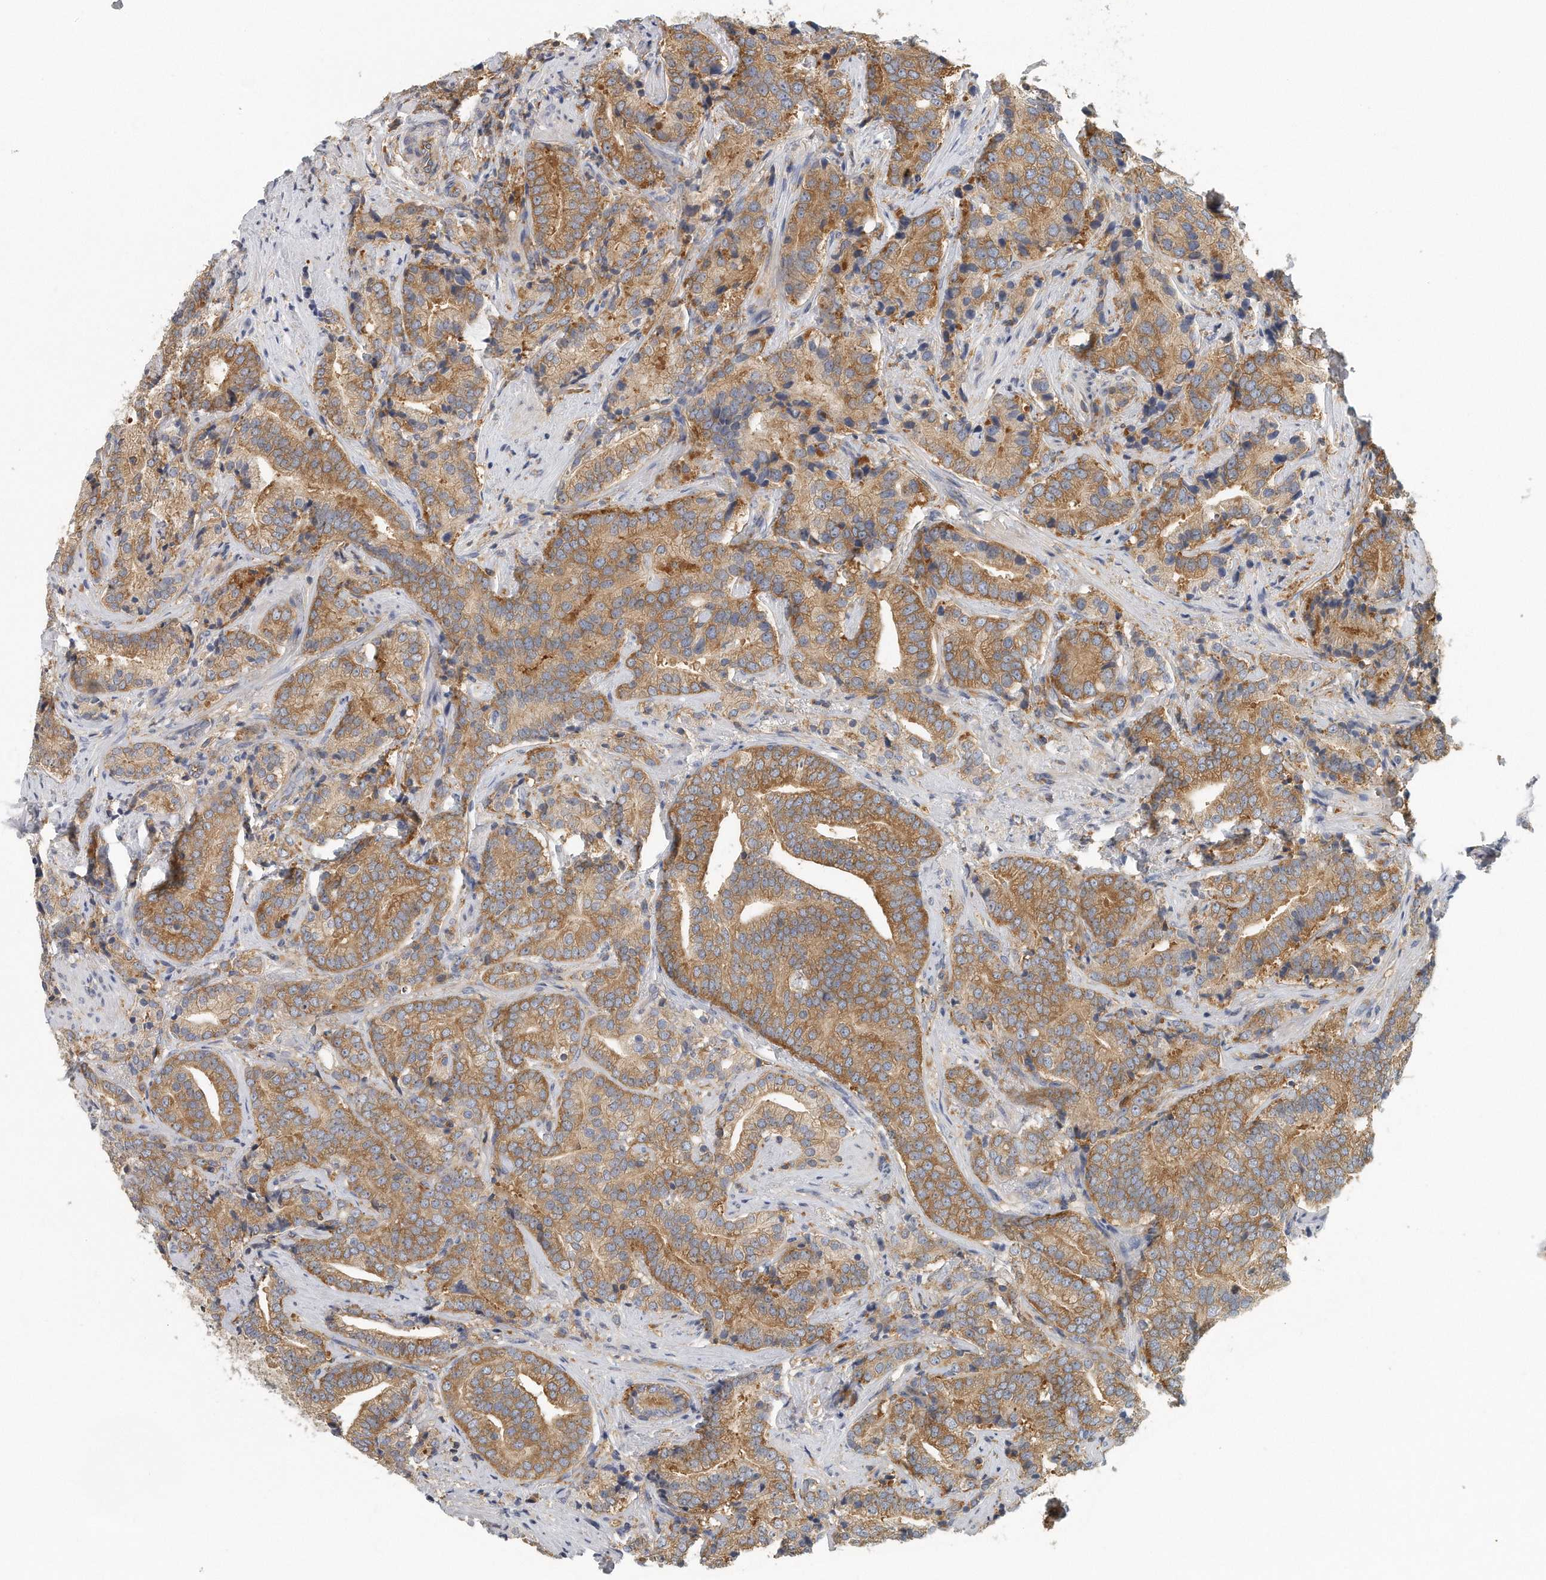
{"staining": {"intensity": "moderate", "quantity": ">75%", "location": "cytoplasmic/membranous"}, "tissue": "prostate cancer", "cell_type": "Tumor cells", "image_type": "cancer", "snomed": [{"axis": "morphology", "description": "Adenocarcinoma, High grade"}, {"axis": "topography", "description": "Prostate"}], "caption": "Immunohistochemistry (IHC) (DAB) staining of prostate cancer (adenocarcinoma (high-grade)) demonstrates moderate cytoplasmic/membranous protein expression in approximately >75% of tumor cells.", "gene": "EIF3I", "patient": {"sex": "male", "age": 57}}